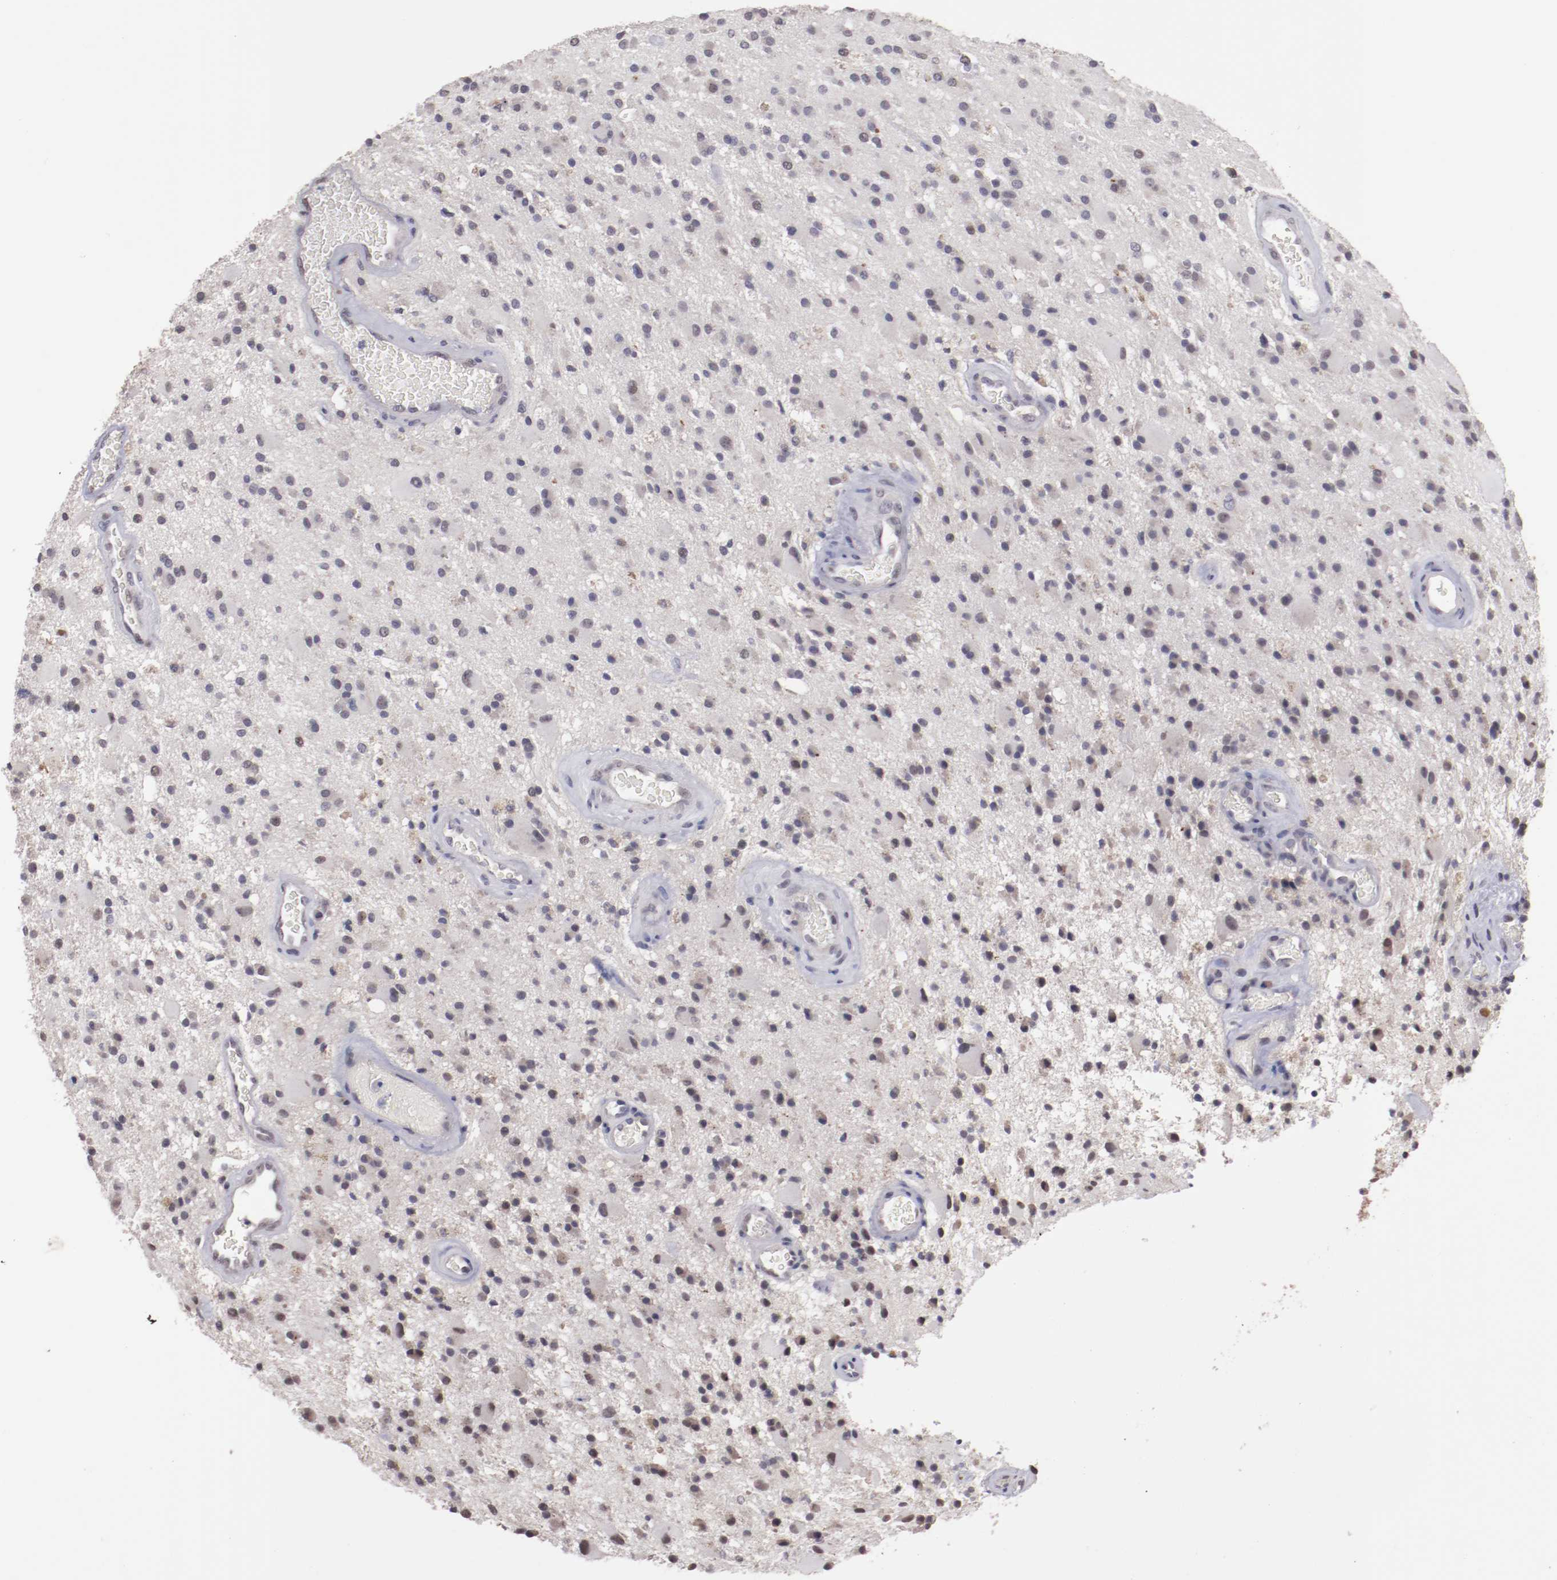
{"staining": {"intensity": "weak", "quantity": "25%-75%", "location": "cytoplasmic/membranous,nuclear"}, "tissue": "glioma", "cell_type": "Tumor cells", "image_type": "cancer", "snomed": [{"axis": "morphology", "description": "Glioma, malignant, Low grade"}, {"axis": "topography", "description": "Brain"}], "caption": "A high-resolution photomicrograph shows IHC staining of glioma, which demonstrates weak cytoplasmic/membranous and nuclear positivity in approximately 25%-75% of tumor cells.", "gene": "NRXN3", "patient": {"sex": "male", "age": 58}}